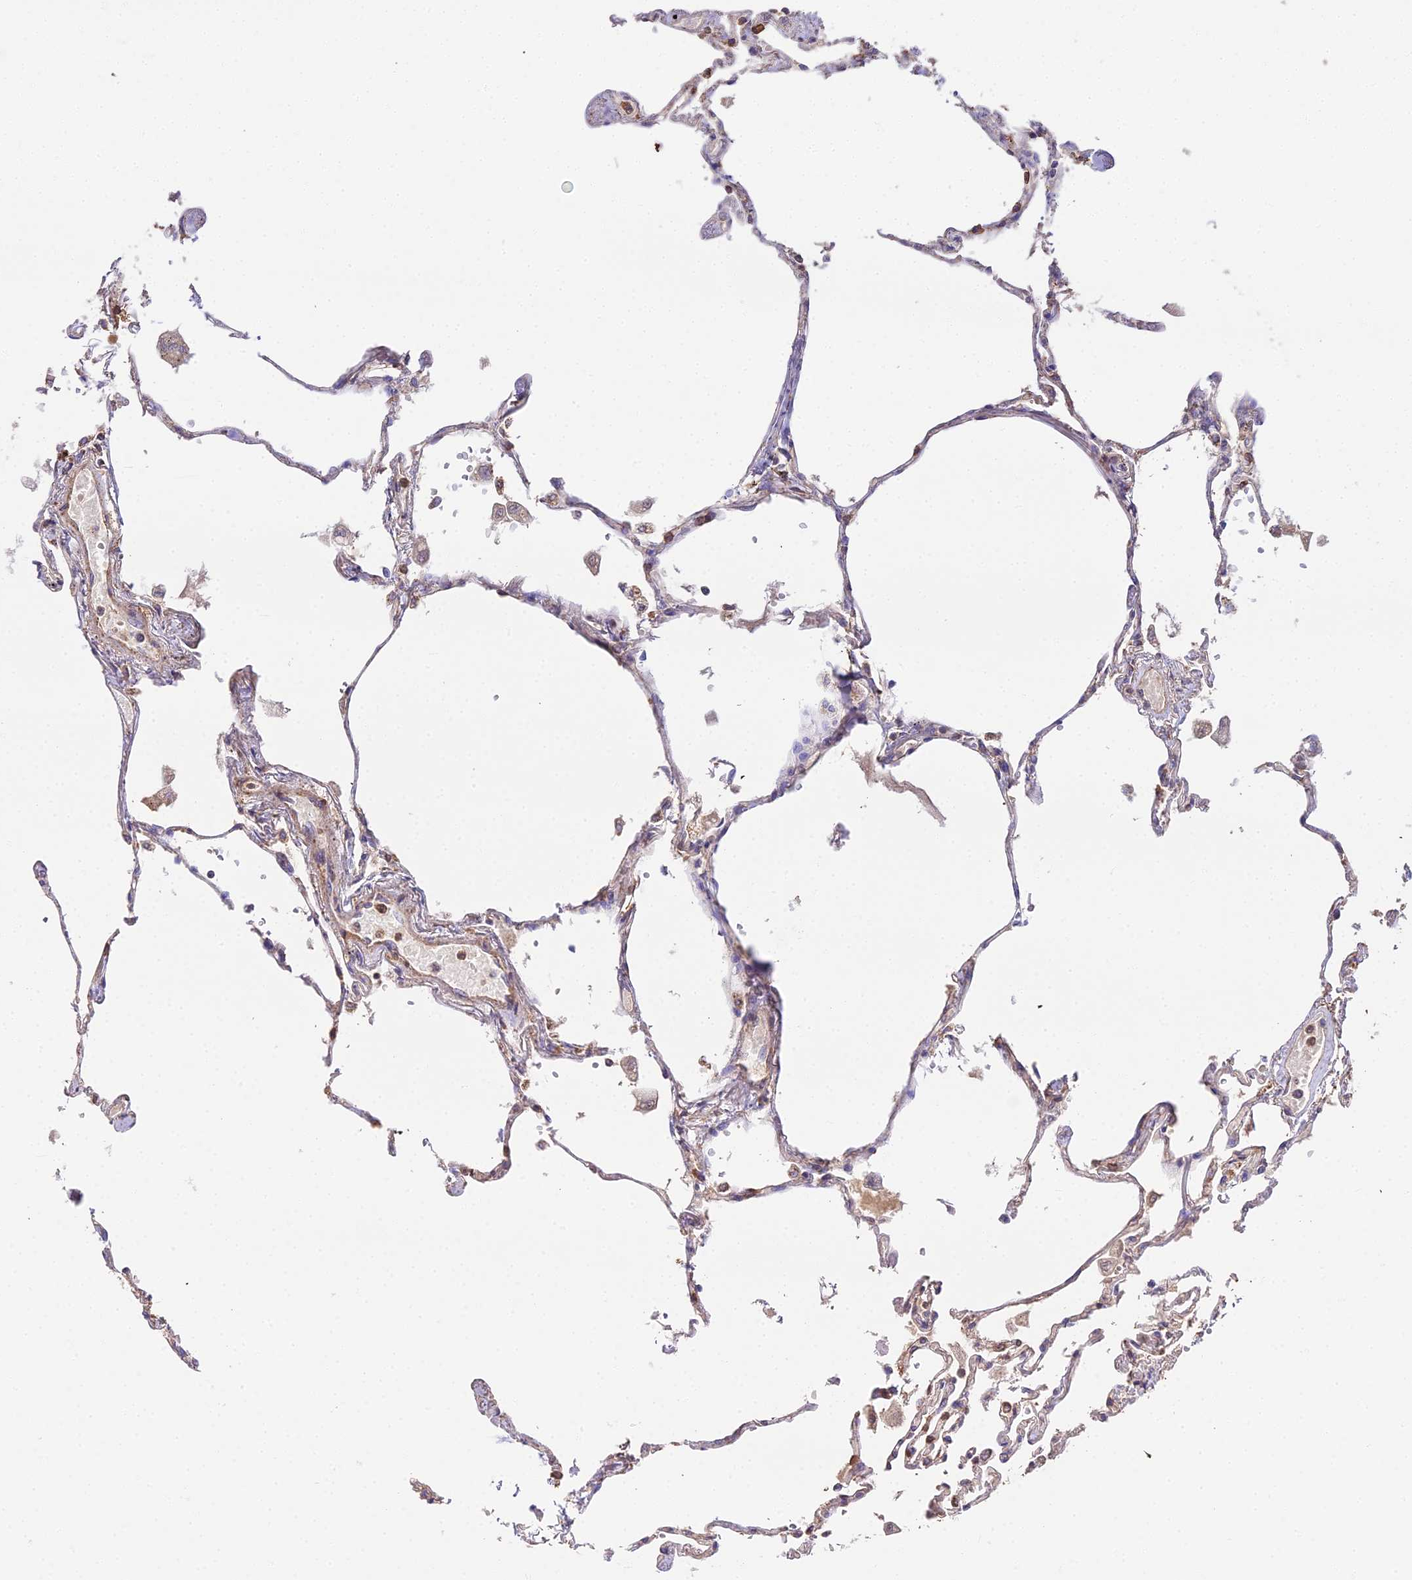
{"staining": {"intensity": "moderate", "quantity": "25%-75%", "location": "cytoplasmic/membranous"}, "tissue": "lung", "cell_type": "Alveolar cells", "image_type": "normal", "snomed": [{"axis": "morphology", "description": "Normal tissue, NOS"}, {"axis": "topography", "description": "Lung"}], "caption": "Human lung stained for a protein (brown) displays moderate cytoplasmic/membranous positive positivity in approximately 25%-75% of alveolar cells.", "gene": "METTL13", "patient": {"sex": "female", "age": 67}}